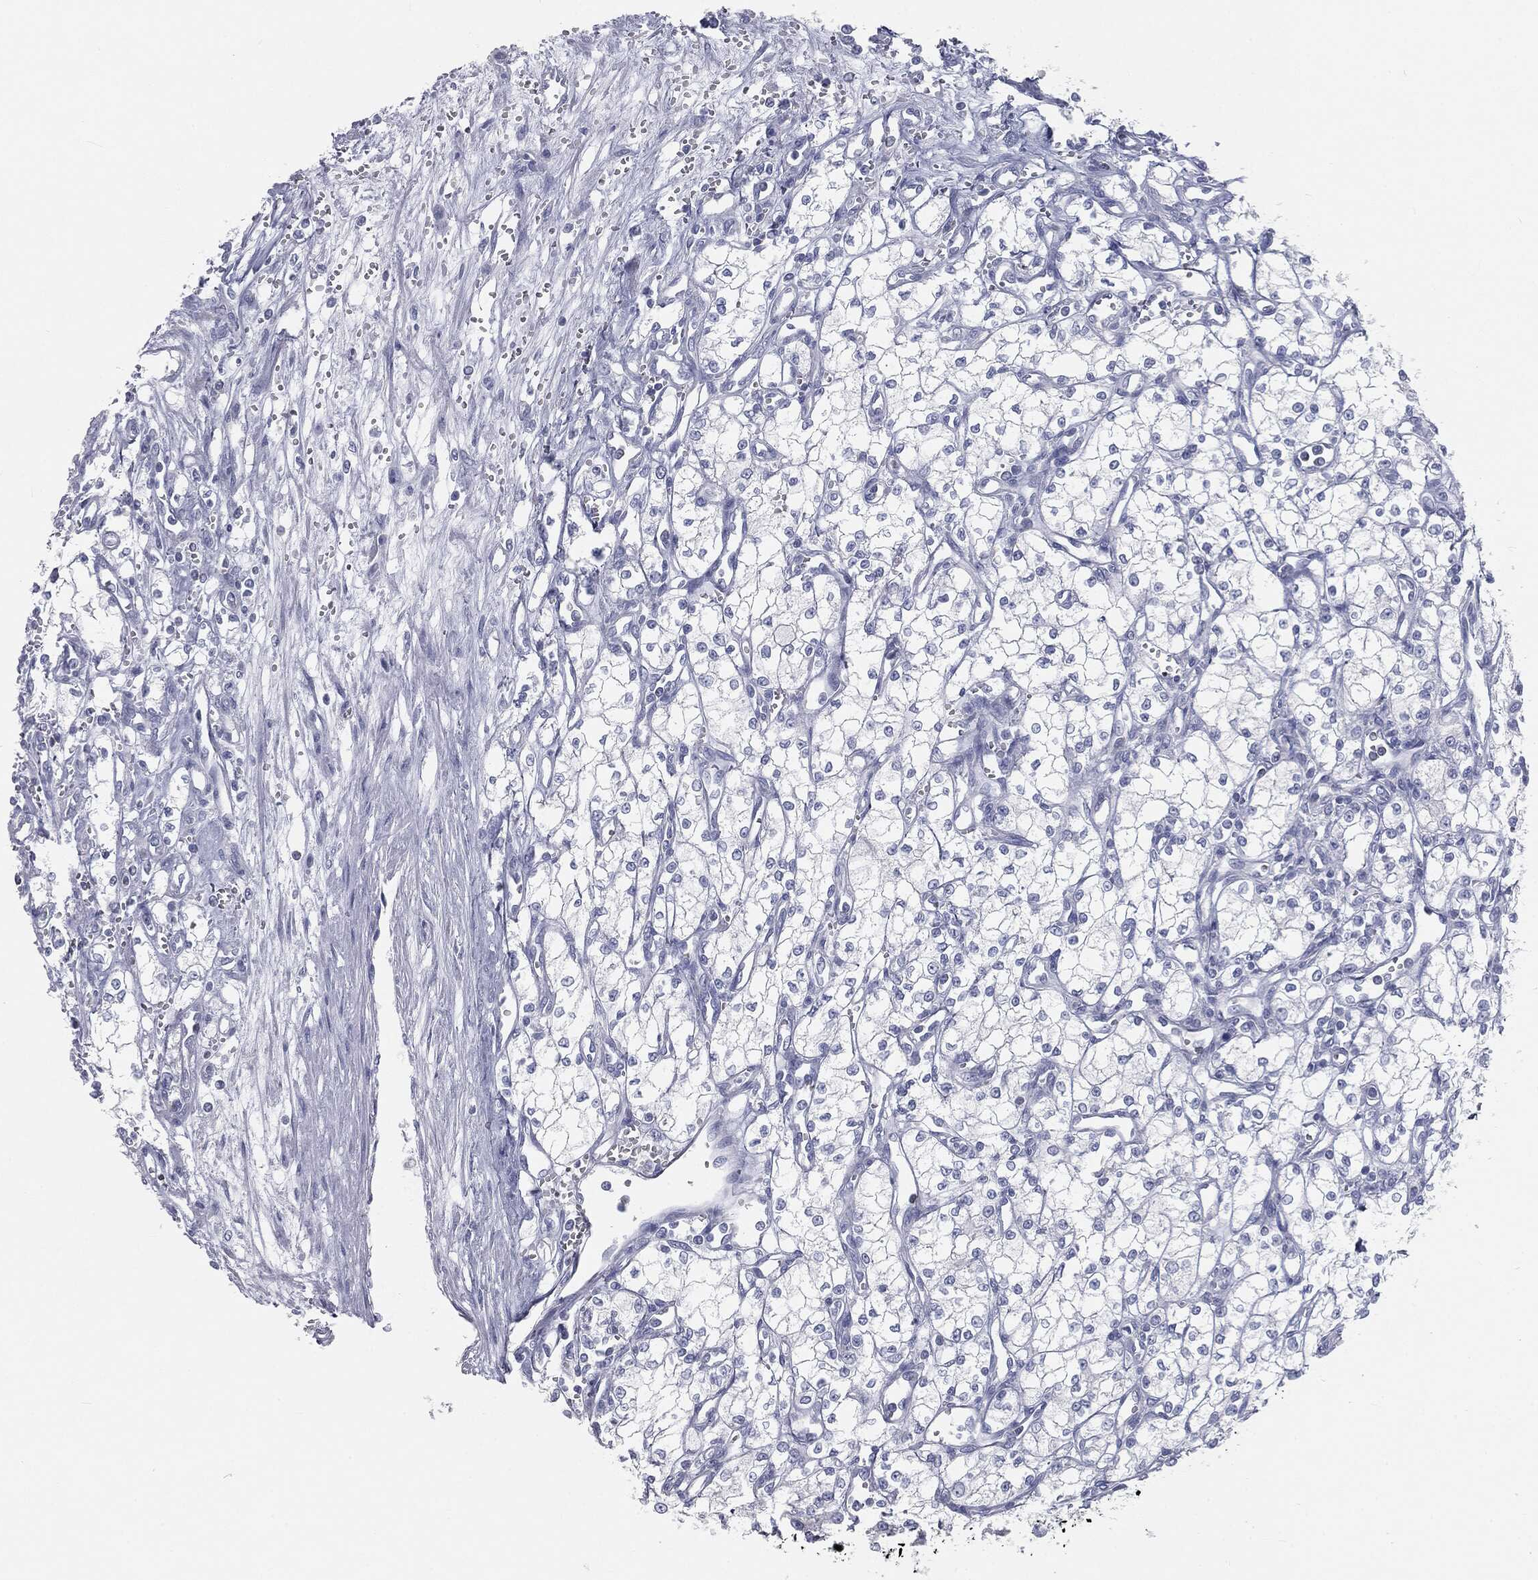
{"staining": {"intensity": "negative", "quantity": "none", "location": "none"}, "tissue": "renal cancer", "cell_type": "Tumor cells", "image_type": "cancer", "snomed": [{"axis": "morphology", "description": "Adenocarcinoma, NOS"}, {"axis": "topography", "description": "Kidney"}], "caption": "Immunohistochemistry micrograph of neoplastic tissue: human renal cancer (adenocarcinoma) stained with DAB exhibits no significant protein expression in tumor cells.", "gene": "CAV3", "patient": {"sex": "male", "age": 59}}